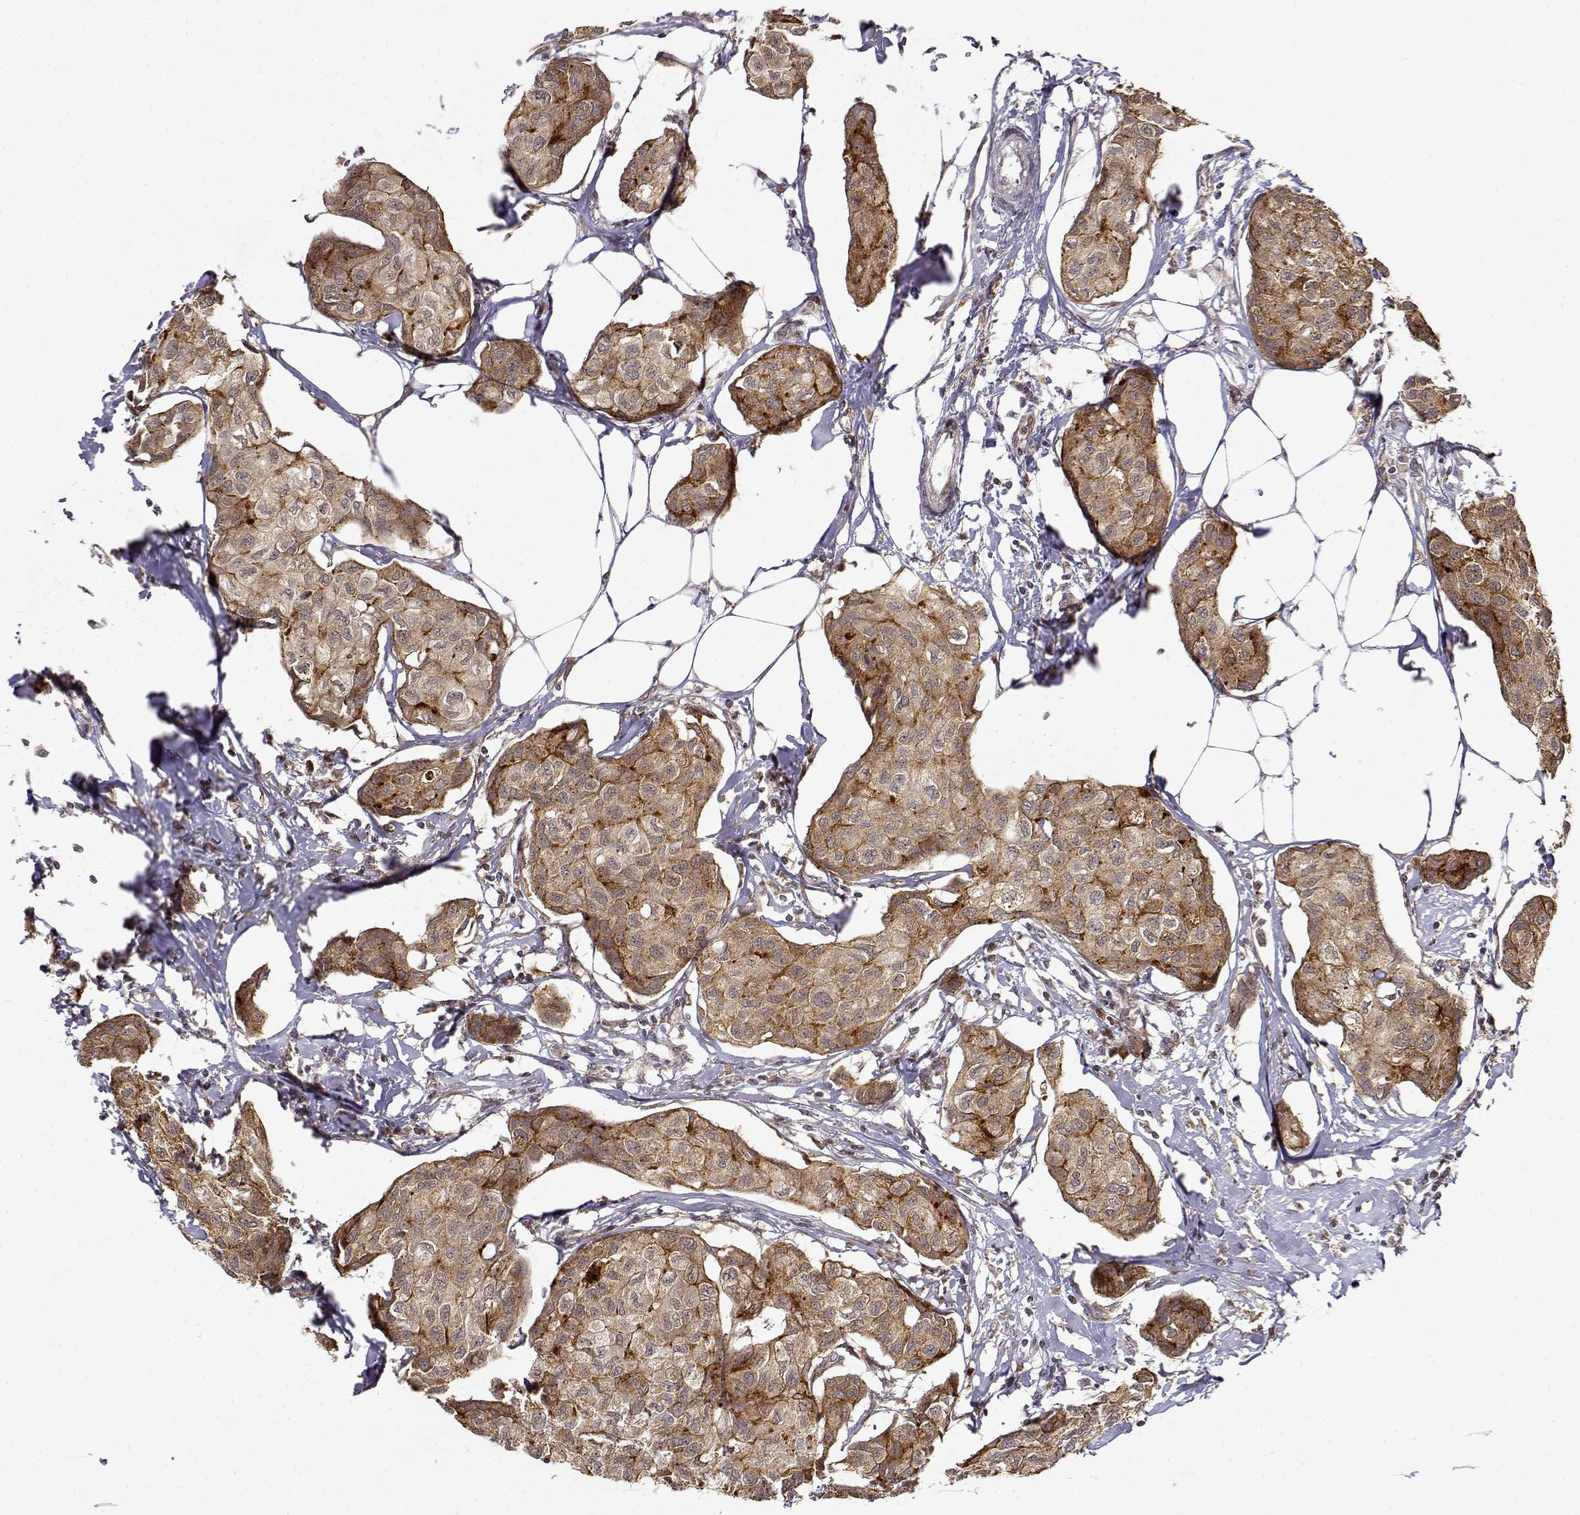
{"staining": {"intensity": "weak", "quantity": ">75%", "location": "cytoplasmic/membranous"}, "tissue": "breast cancer", "cell_type": "Tumor cells", "image_type": "cancer", "snomed": [{"axis": "morphology", "description": "Duct carcinoma"}, {"axis": "topography", "description": "Breast"}], "caption": "This is a micrograph of immunohistochemistry (IHC) staining of breast infiltrating ductal carcinoma, which shows weak expression in the cytoplasmic/membranous of tumor cells.", "gene": "RNF13", "patient": {"sex": "female", "age": 80}}